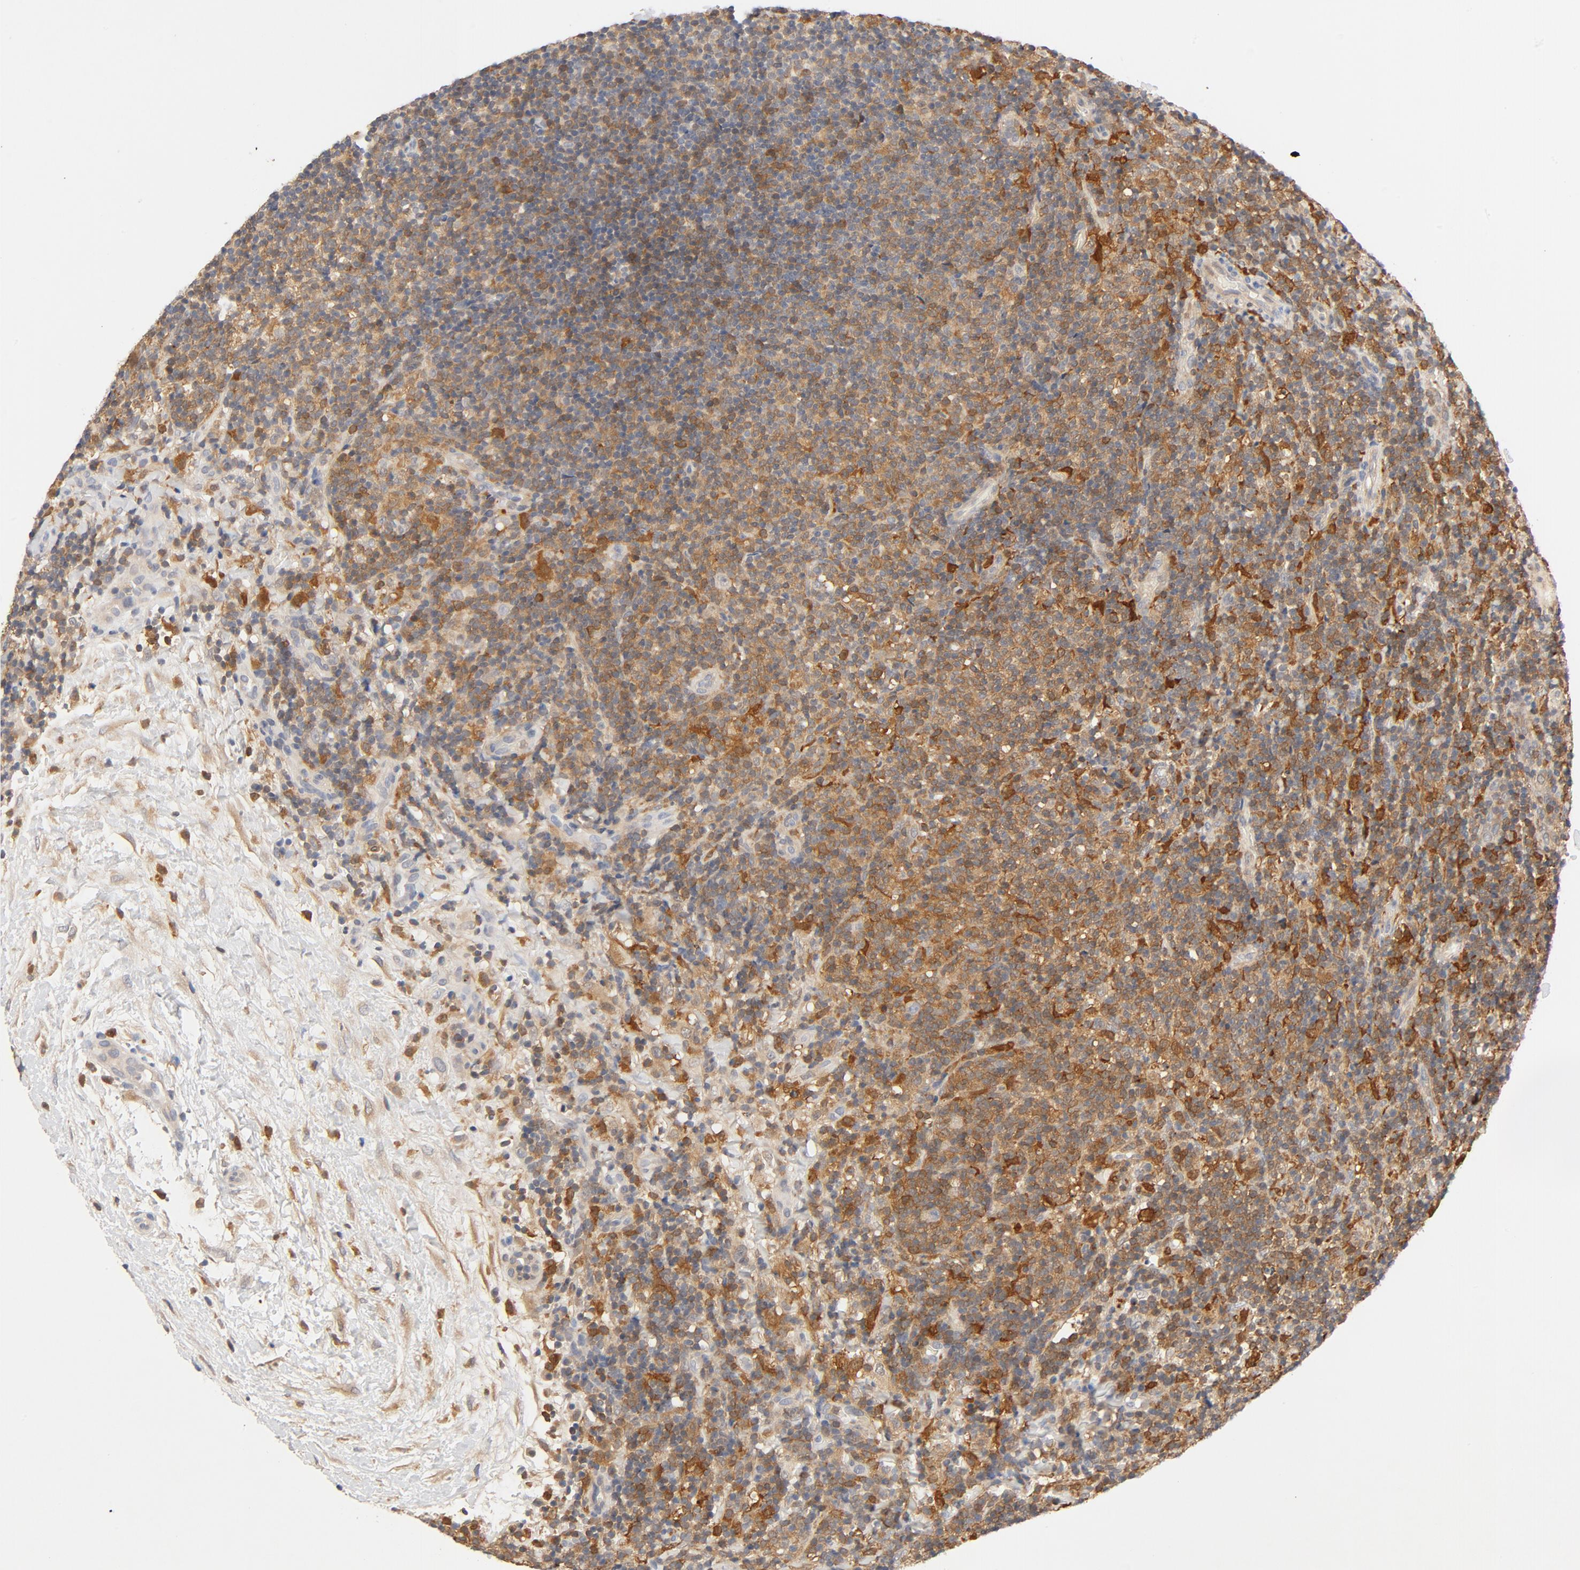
{"staining": {"intensity": "strong", "quantity": ">75%", "location": "cytoplasmic/membranous"}, "tissue": "lymphoma", "cell_type": "Tumor cells", "image_type": "cancer", "snomed": [{"axis": "morphology", "description": "Malignant lymphoma, non-Hodgkin's type, Low grade"}, {"axis": "topography", "description": "Lymph node"}], "caption": "Immunohistochemical staining of lymphoma reveals strong cytoplasmic/membranous protein staining in about >75% of tumor cells. (Brightfield microscopy of DAB IHC at high magnification).", "gene": "STAT1", "patient": {"sex": "female", "age": 76}}